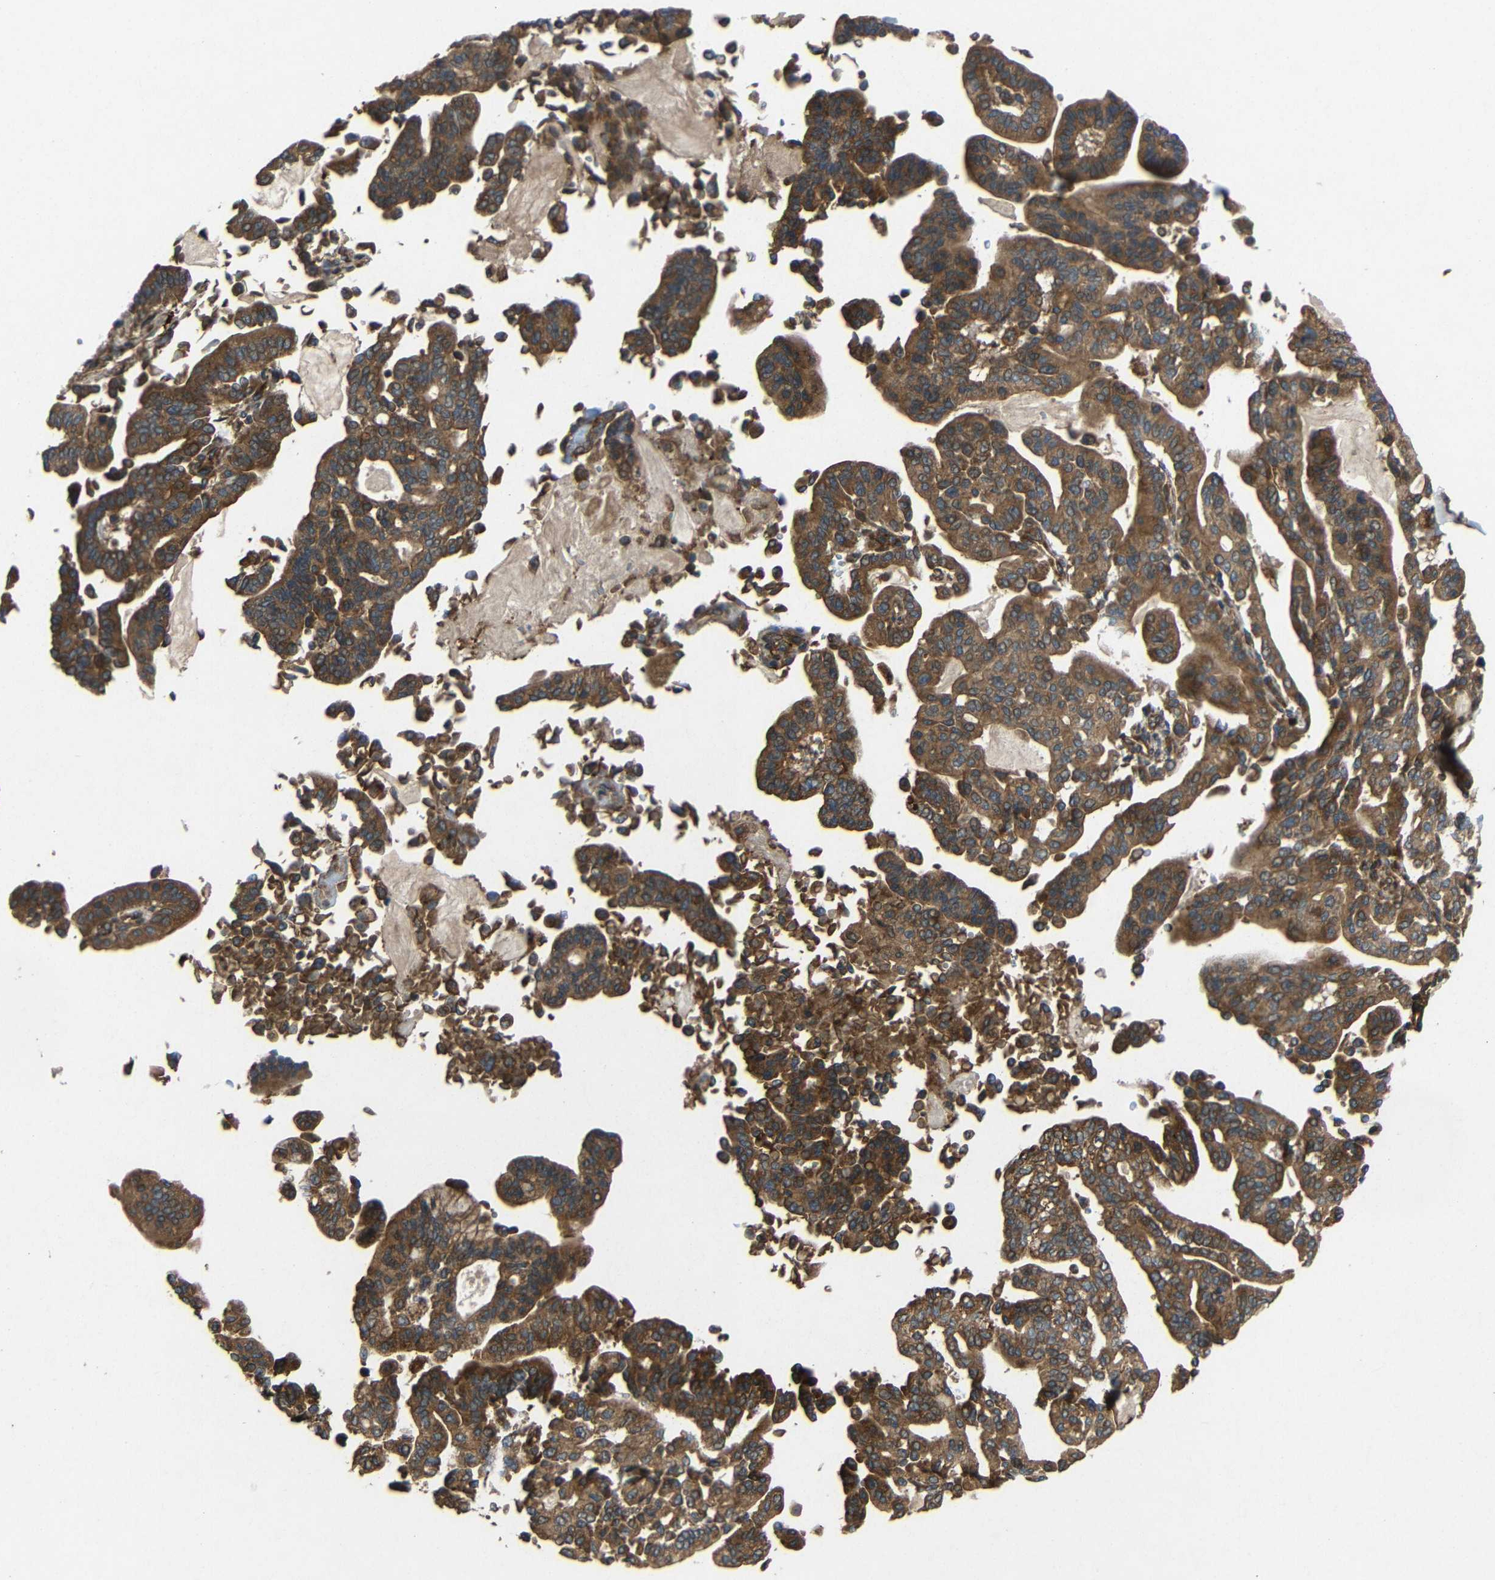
{"staining": {"intensity": "strong", "quantity": ">75%", "location": "cytoplasmic/membranous"}, "tissue": "pancreatic cancer", "cell_type": "Tumor cells", "image_type": "cancer", "snomed": [{"axis": "morphology", "description": "Adenocarcinoma, NOS"}, {"axis": "topography", "description": "Pancreas"}], "caption": "Immunohistochemistry histopathology image of neoplastic tissue: pancreatic cancer stained using immunohistochemistry shows high levels of strong protein expression localized specifically in the cytoplasmic/membranous of tumor cells, appearing as a cytoplasmic/membranous brown color.", "gene": "EIF2S1", "patient": {"sex": "male", "age": 63}}